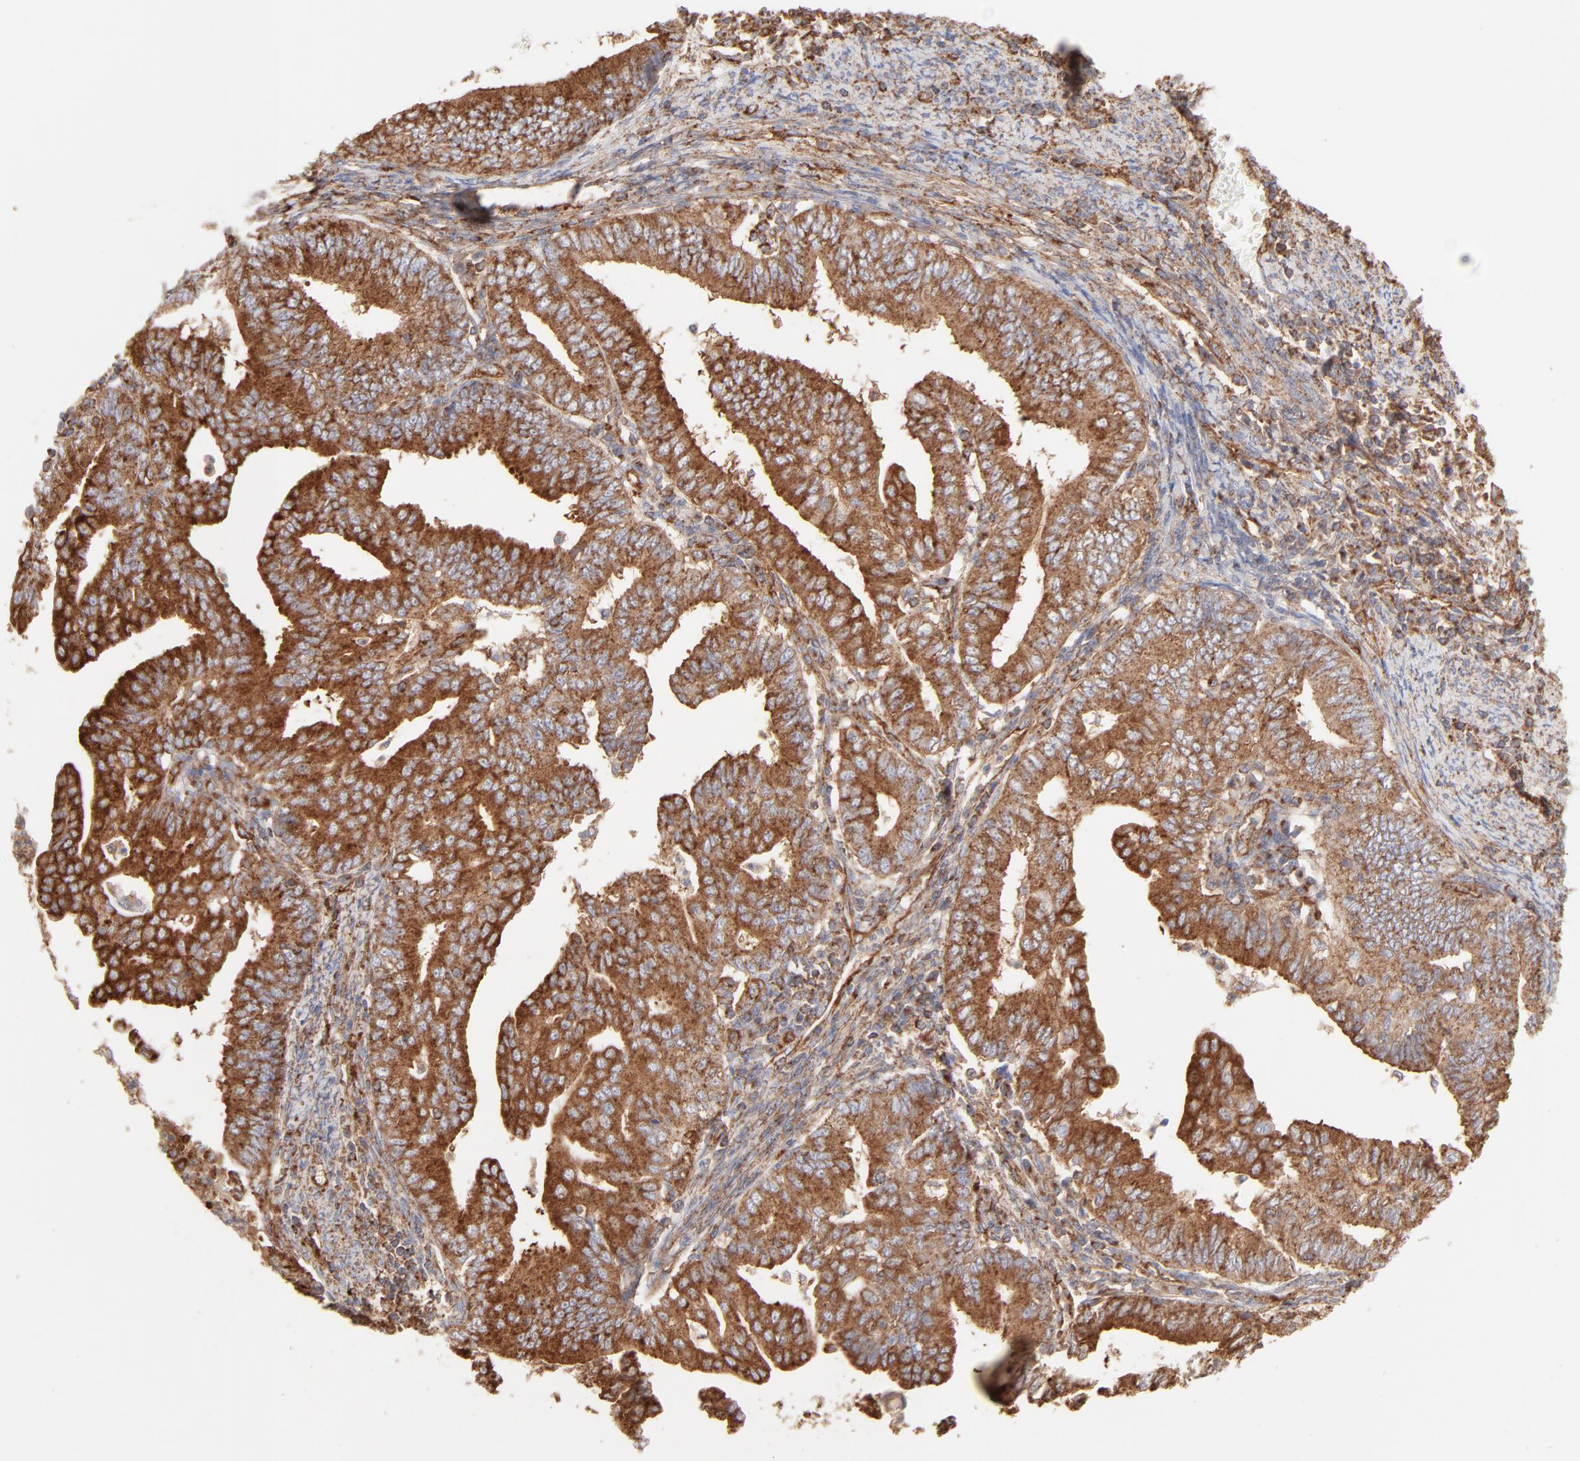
{"staining": {"intensity": "strong", "quantity": ">75%", "location": "cytoplasmic/membranous"}, "tissue": "endometrial cancer", "cell_type": "Tumor cells", "image_type": "cancer", "snomed": [{"axis": "morphology", "description": "Adenocarcinoma, NOS"}, {"axis": "topography", "description": "Endometrium"}], "caption": "IHC of adenocarcinoma (endometrial) reveals high levels of strong cytoplasmic/membranous expression in about >75% of tumor cells. The staining was performed using DAB, with brown indicating positive protein expression. Nuclei are stained blue with hematoxylin.", "gene": "CLTB", "patient": {"sex": "female", "age": 66}}